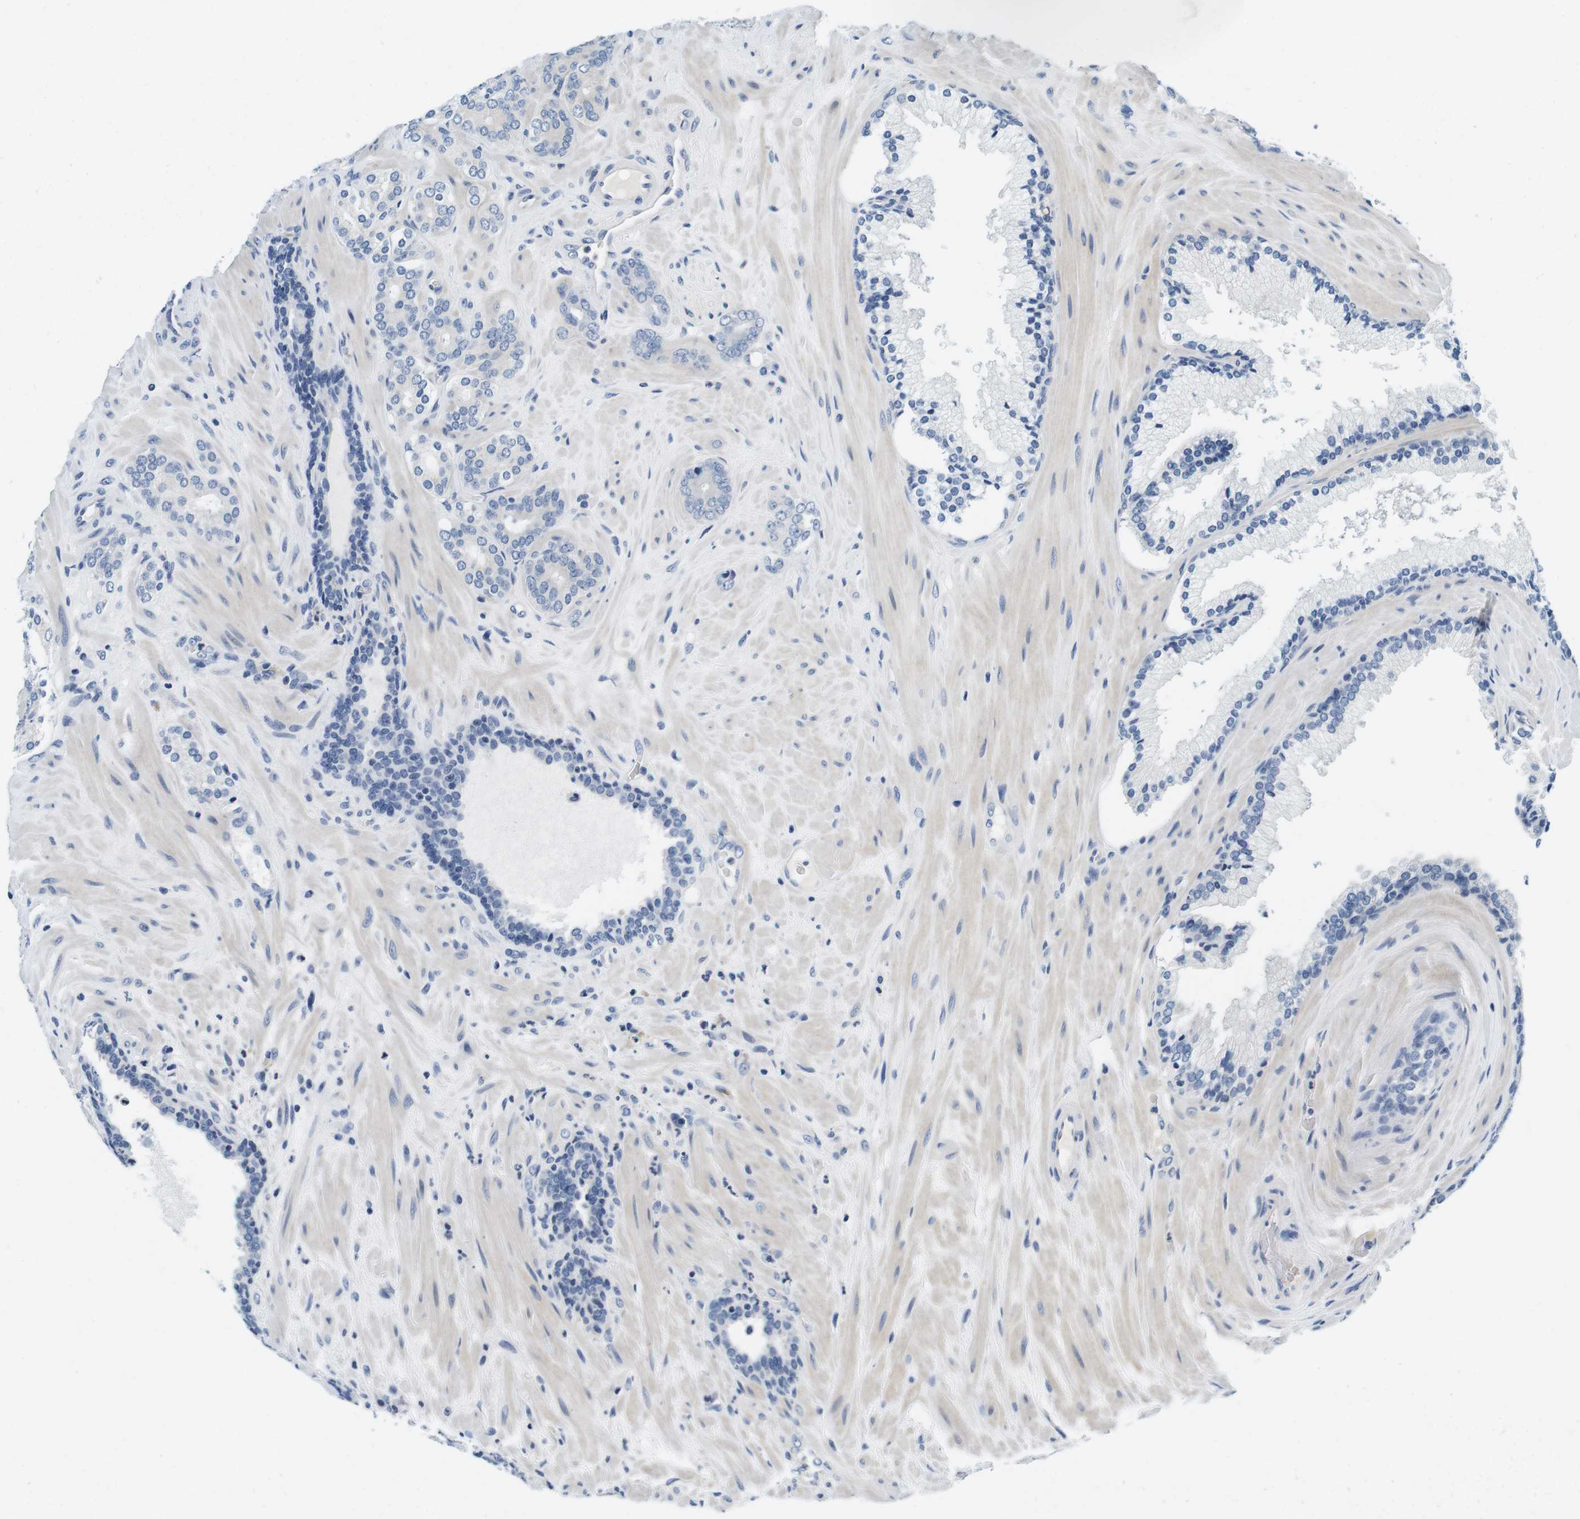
{"staining": {"intensity": "negative", "quantity": "none", "location": "none"}, "tissue": "prostate cancer", "cell_type": "Tumor cells", "image_type": "cancer", "snomed": [{"axis": "morphology", "description": "Adenocarcinoma, Low grade"}, {"axis": "topography", "description": "Prostate"}], "caption": "The image demonstrates no staining of tumor cells in prostate adenocarcinoma (low-grade).", "gene": "KCNJ5", "patient": {"sex": "male", "age": 63}}